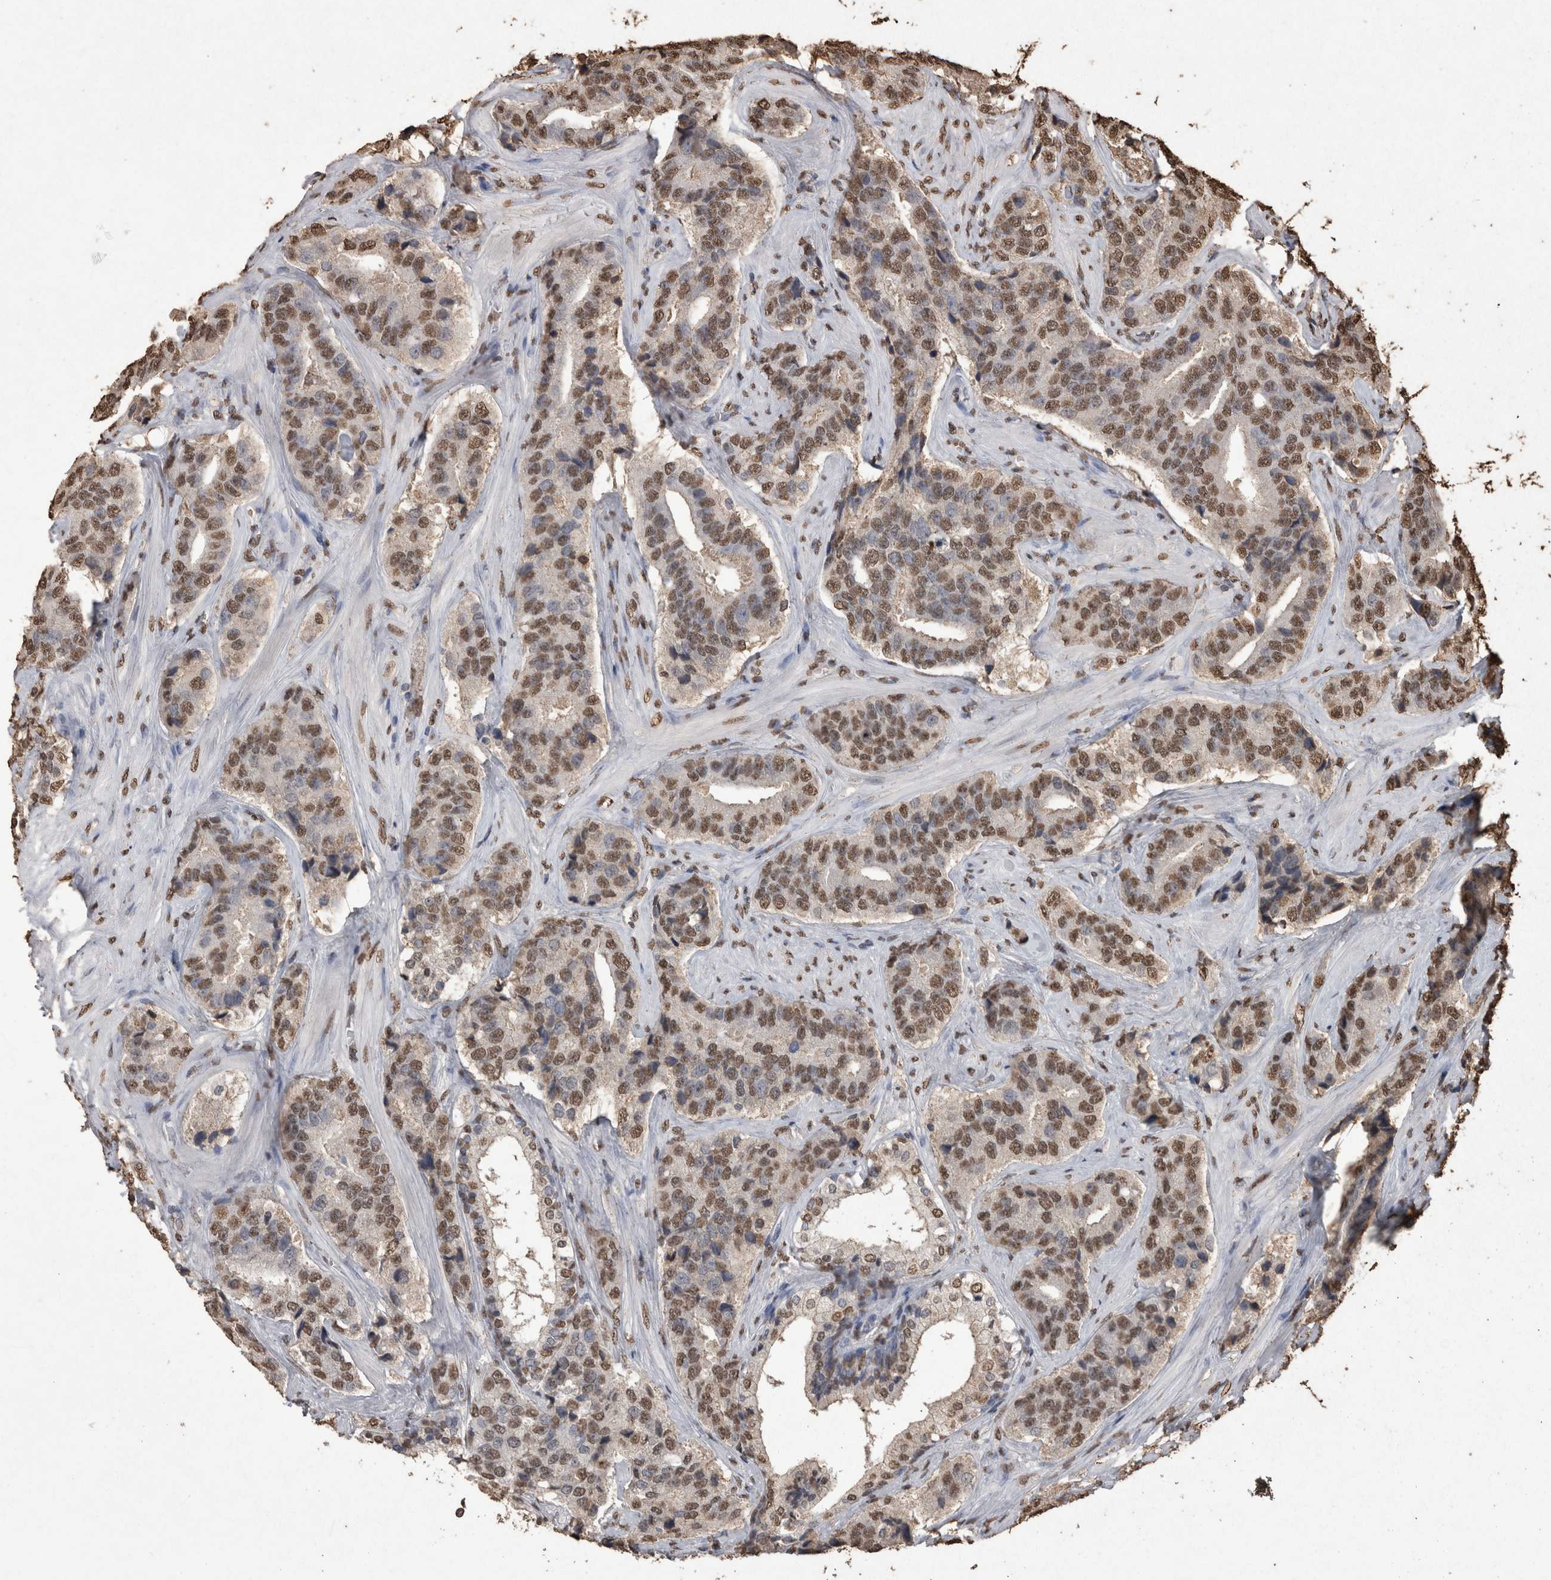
{"staining": {"intensity": "moderate", "quantity": ">75%", "location": "nuclear"}, "tissue": "prostate cancer", "cell_type": "Tumor cells", "image_type": "cancer", "snomed": [{"axis": "morphology", "description": "Adenocarcinoma, High grade"}, {"axis": "topography", "description": "Prostate"}], "caption": "This histopathology image displays prostate adenocarcinoma (high-grade) stained with immunohistochemistry (IHC) to label a protein in brown. The nuclear of tumor cells show moderate positivity for the protein. Nuclei are counter-stained blue.", "gene": "POU5F1", "patient": {"sex": "male", "age": 60}}